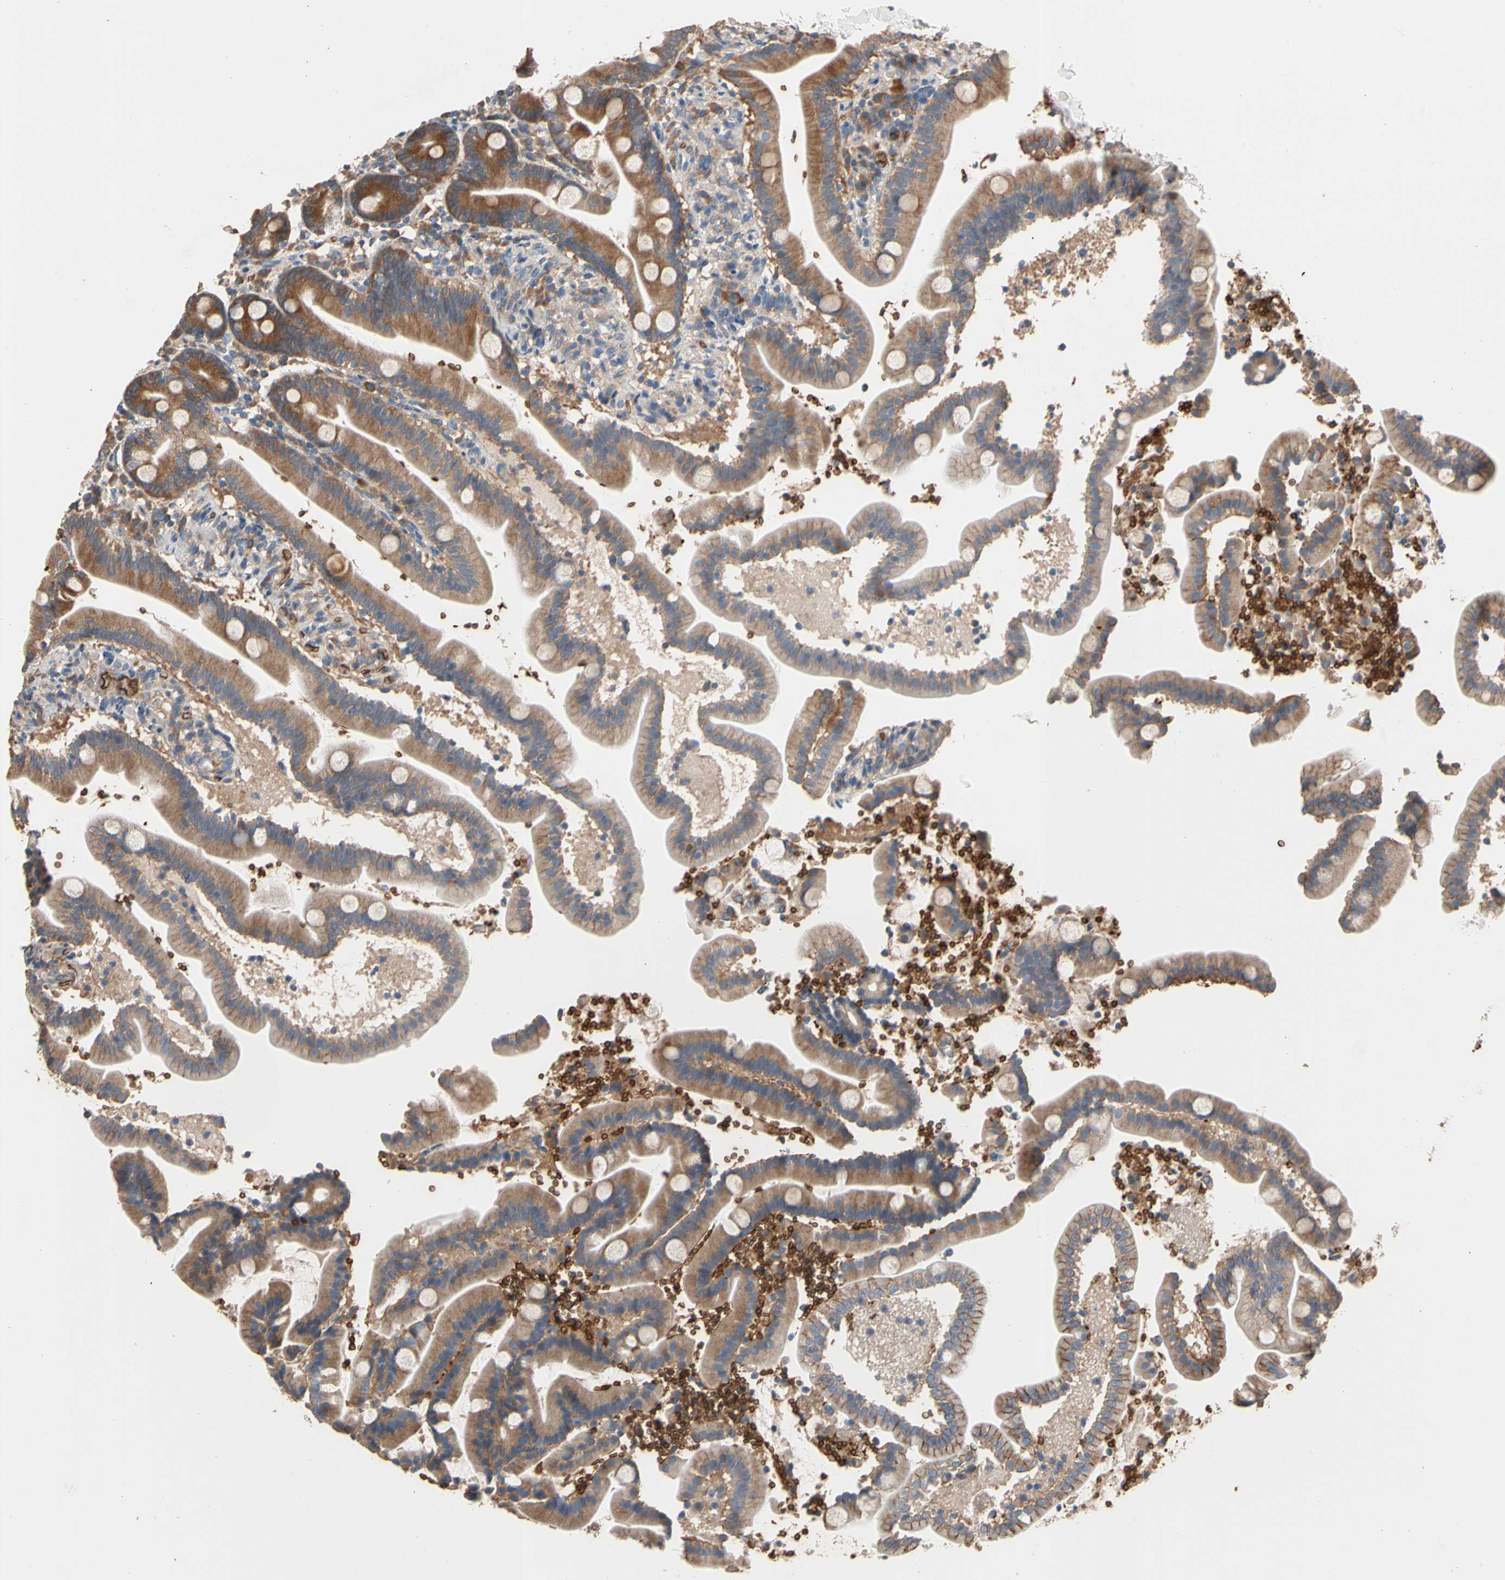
{"staining": {"intensity": "strong", "quantity": "25%-75%", "location": "cytoplasmic/membranous"}, "tissue": "duodenum", "cell_type": "Glandular cells", "image_type": "normal", "snomed": [{"axis": "morphology", "description": "Normal tissue, NOS"}, {"axis": "topography", "description": "Duodenum"}], "caption": "An image of human duodenum stained for a protein shows strong cytoplasmic/membranous brown staining in glandular cells. (DAB (3,3'-diaminobenzidine) IHC, brown staining for protein, blue staining for nuclei).", "gene": "RIOK2", "patient": {"sex": "male", "age": 54}}